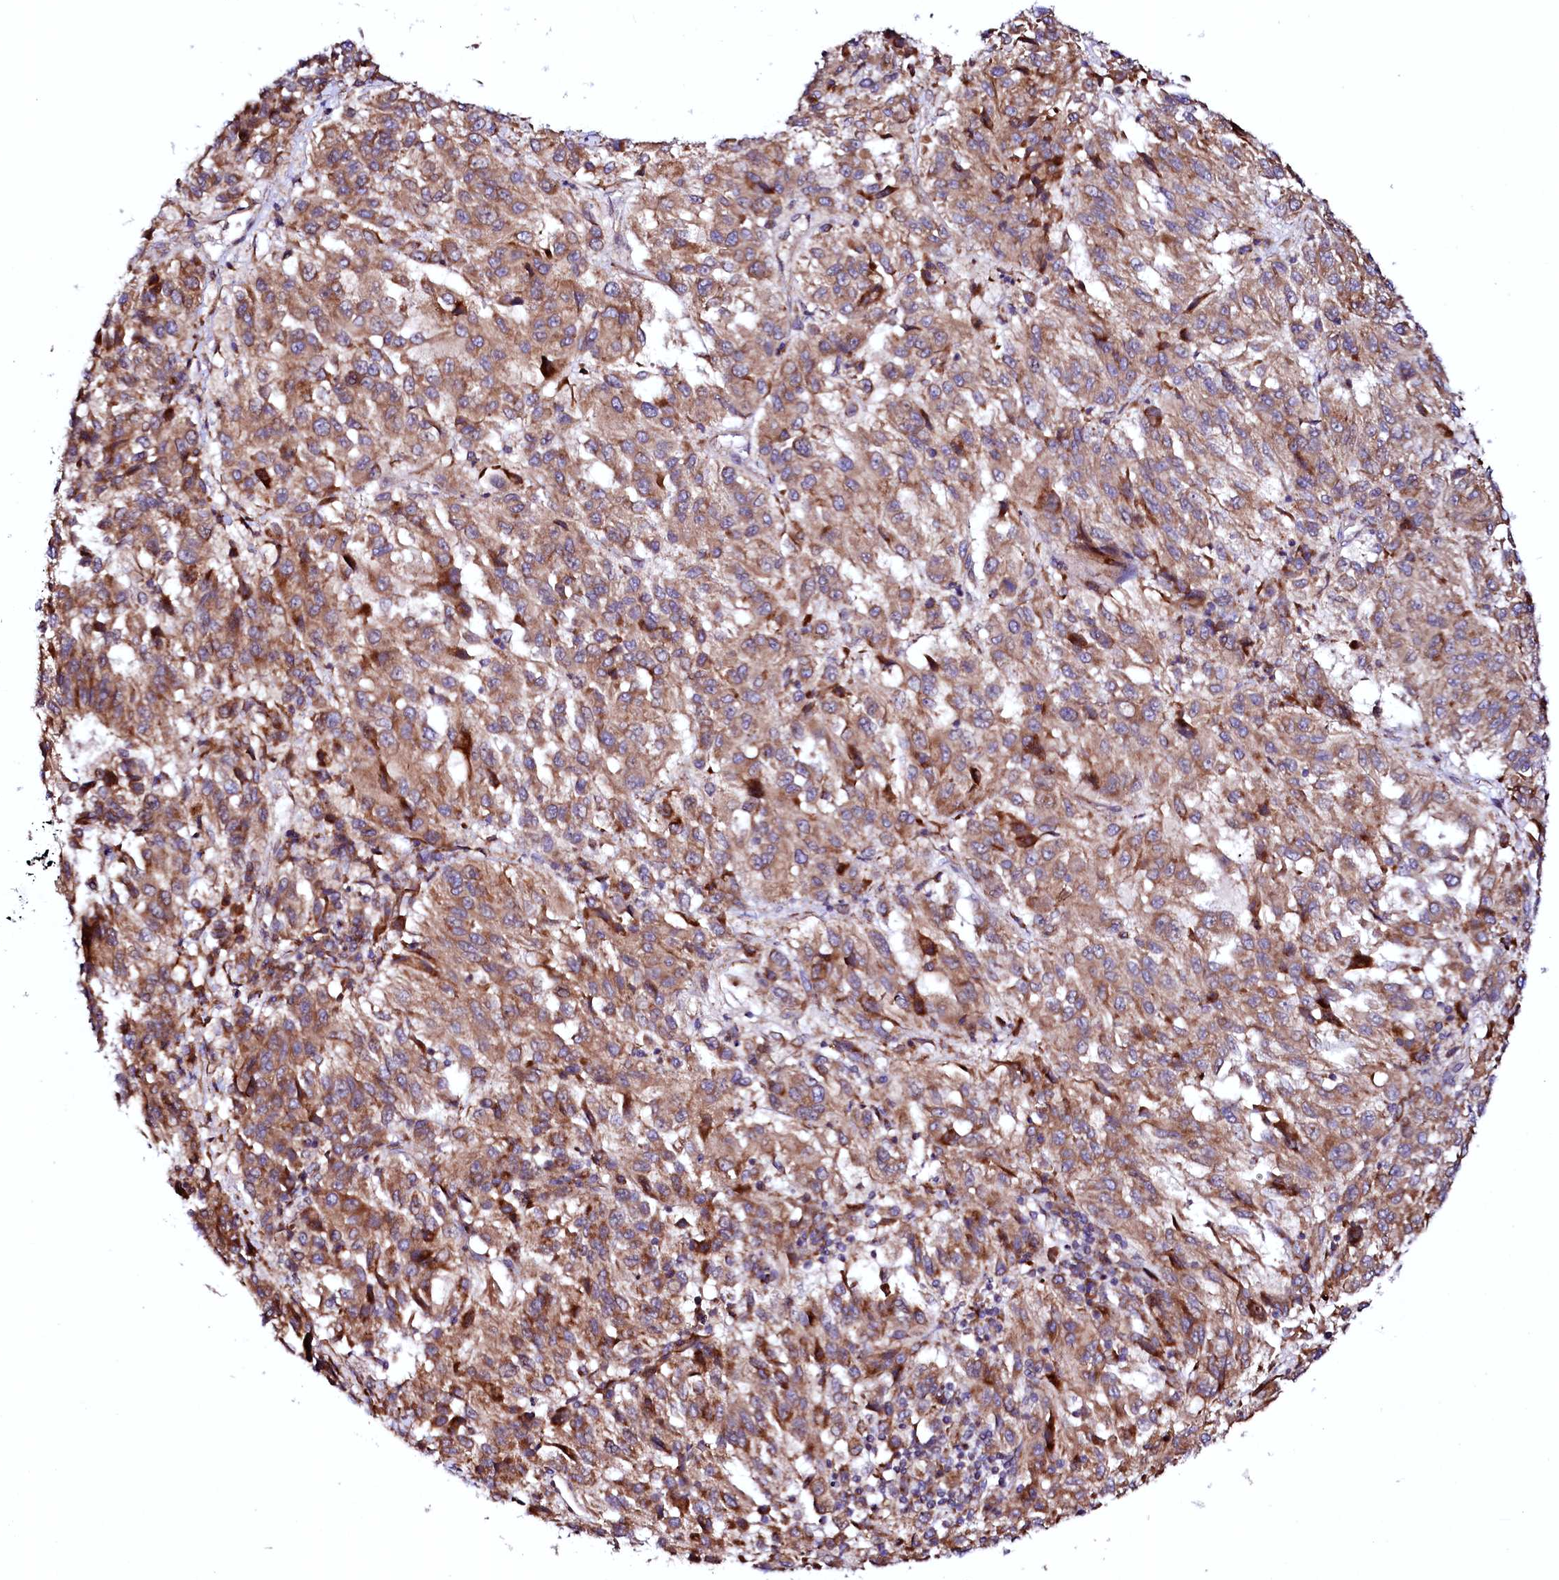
{"staining": {"intensity": "moderate", "quantity": ">75%", "location": "cytoplasmic/membranous"}, "tissue": "melanoma", "cell_type": "Tumor cells", "image_type": "cancer", "snomed": [{"axis": "morphology", "description": "Malignant melanoma, Metastatic site"}, {"axis": "topography", "description": "Lung"}], "caption": "Immunohistochemical staining of human melanoma shows moderate cytoplasmic/membranous protein expression in about >75% of tumor cells.", "gene": "UBE3C", "patient": {"sex": "male", "age": 64}}